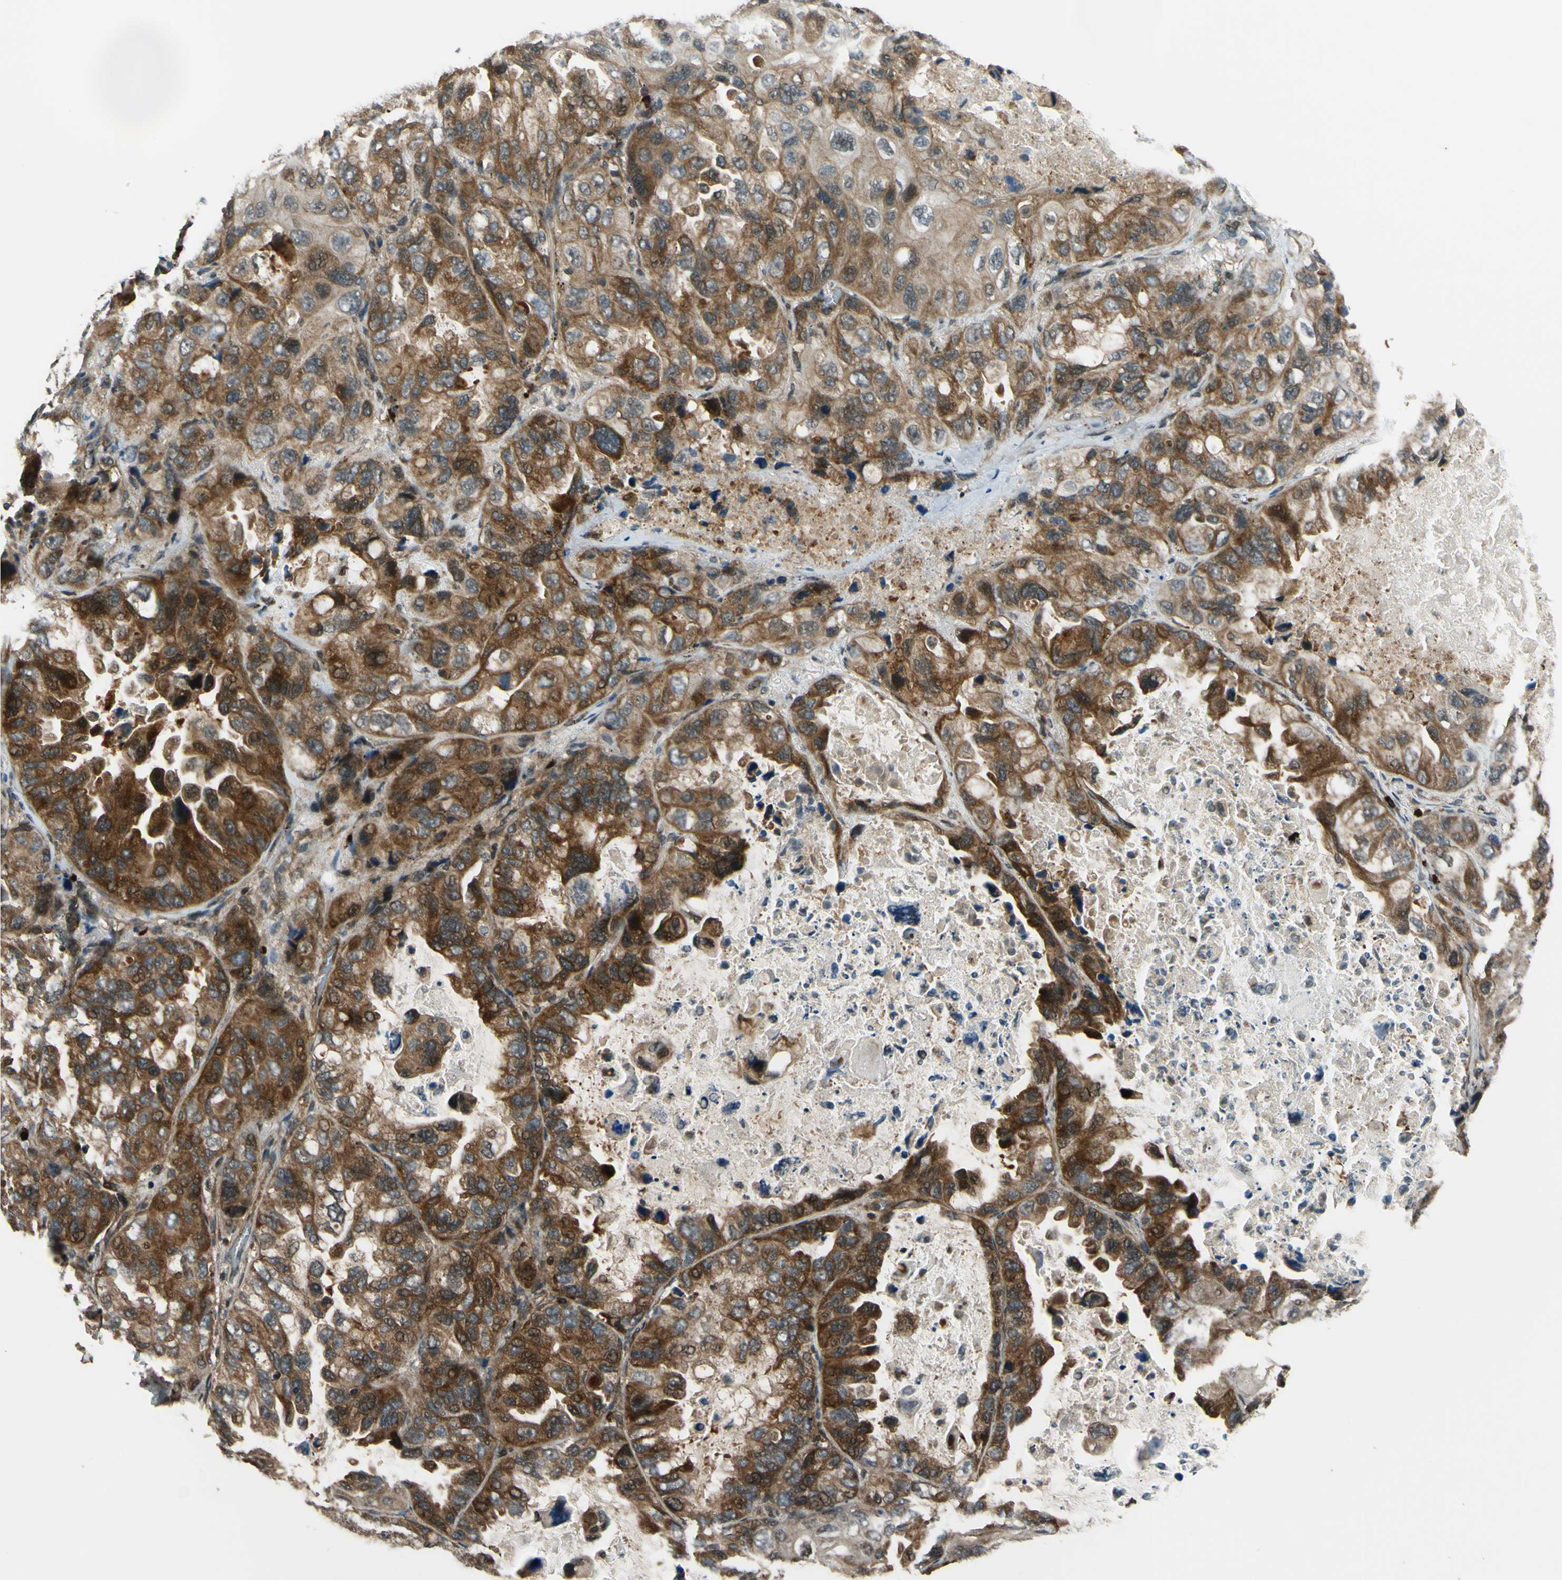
{"staining": {"intensity": "strong", "quantity": ">75%", "location": "cytoplasmic/membranous,nuclear"}, "tissue": "lung cancer", "cell_type": "Tumor cells", "image_type": "cancer", "snomed": [{"axis": "morphology", "description": "Squamous cell carcinoma, NOS"}, {"axis": "topography", "description": "Lung"}], "caption": "Protein staining of lung cancer tissue demonstrates strong cytoplasmic/membranous and nuclear staining in approximately >75% of tumor cells.", "gene": "ABCC8", "patient": {"sex": "female", "age": 73}}